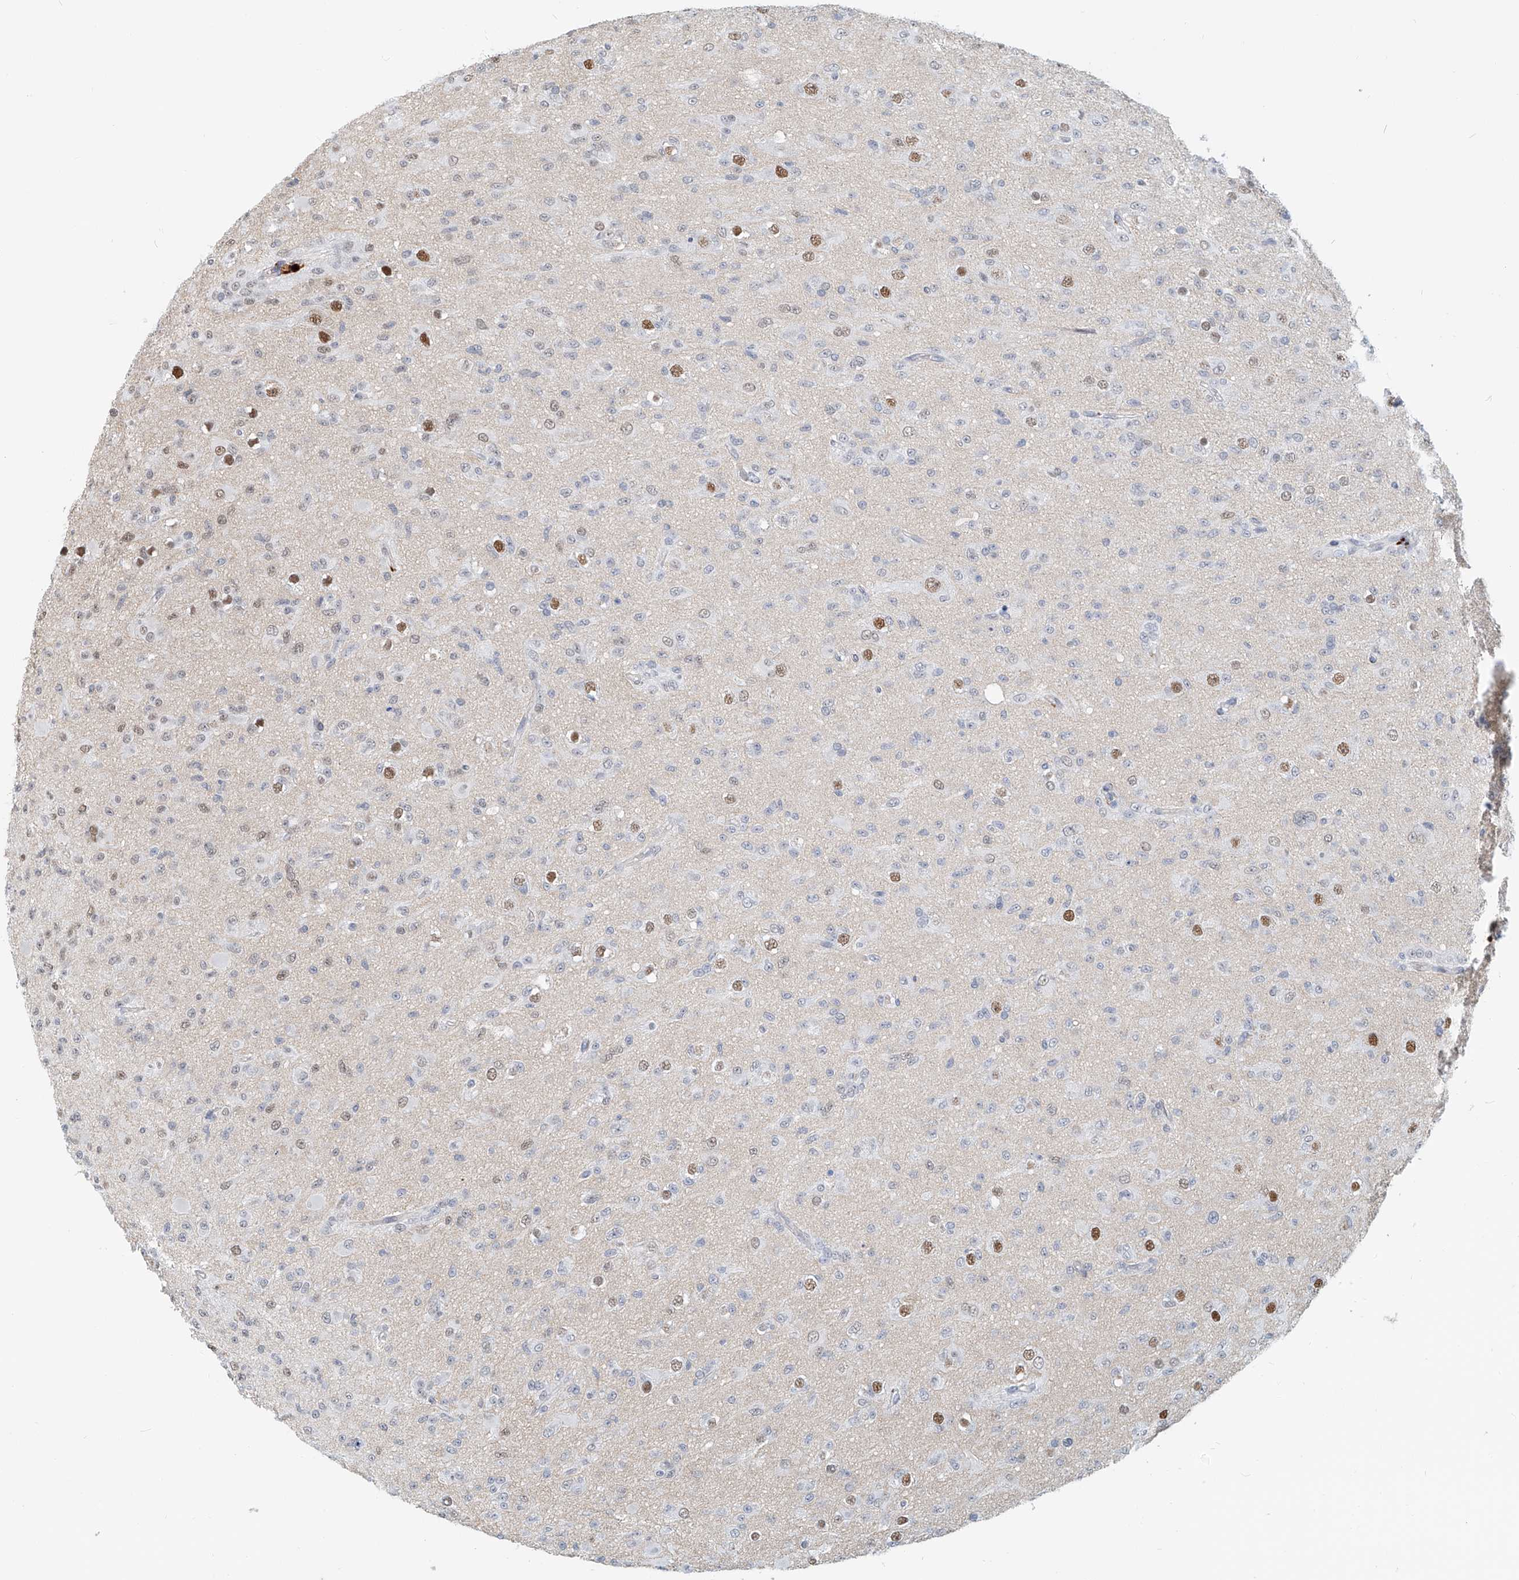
{"staining": {"intensity": "moderate", "quantity": "25%-75%", "location": "nuclear"}, "tissue": "glioma", "cell_type": "Tumor cells", "image_type": "cancer", "snomed": [{"axis": "morphology", "description": "Glioma, malignant, Low grade"}, {"axis": "topography", "description": "Brain"}], "caption": "Immunohistochemistry (IHC) of malignant glioma (low-grade) demonstrates medium levels of moderate nuclear staining in about 25%-75% of tumor cells. (IHC, brightfield microscopy, high magnification).", "gene": "SASH1", "patient": {"sex": "male", "age": 65}}